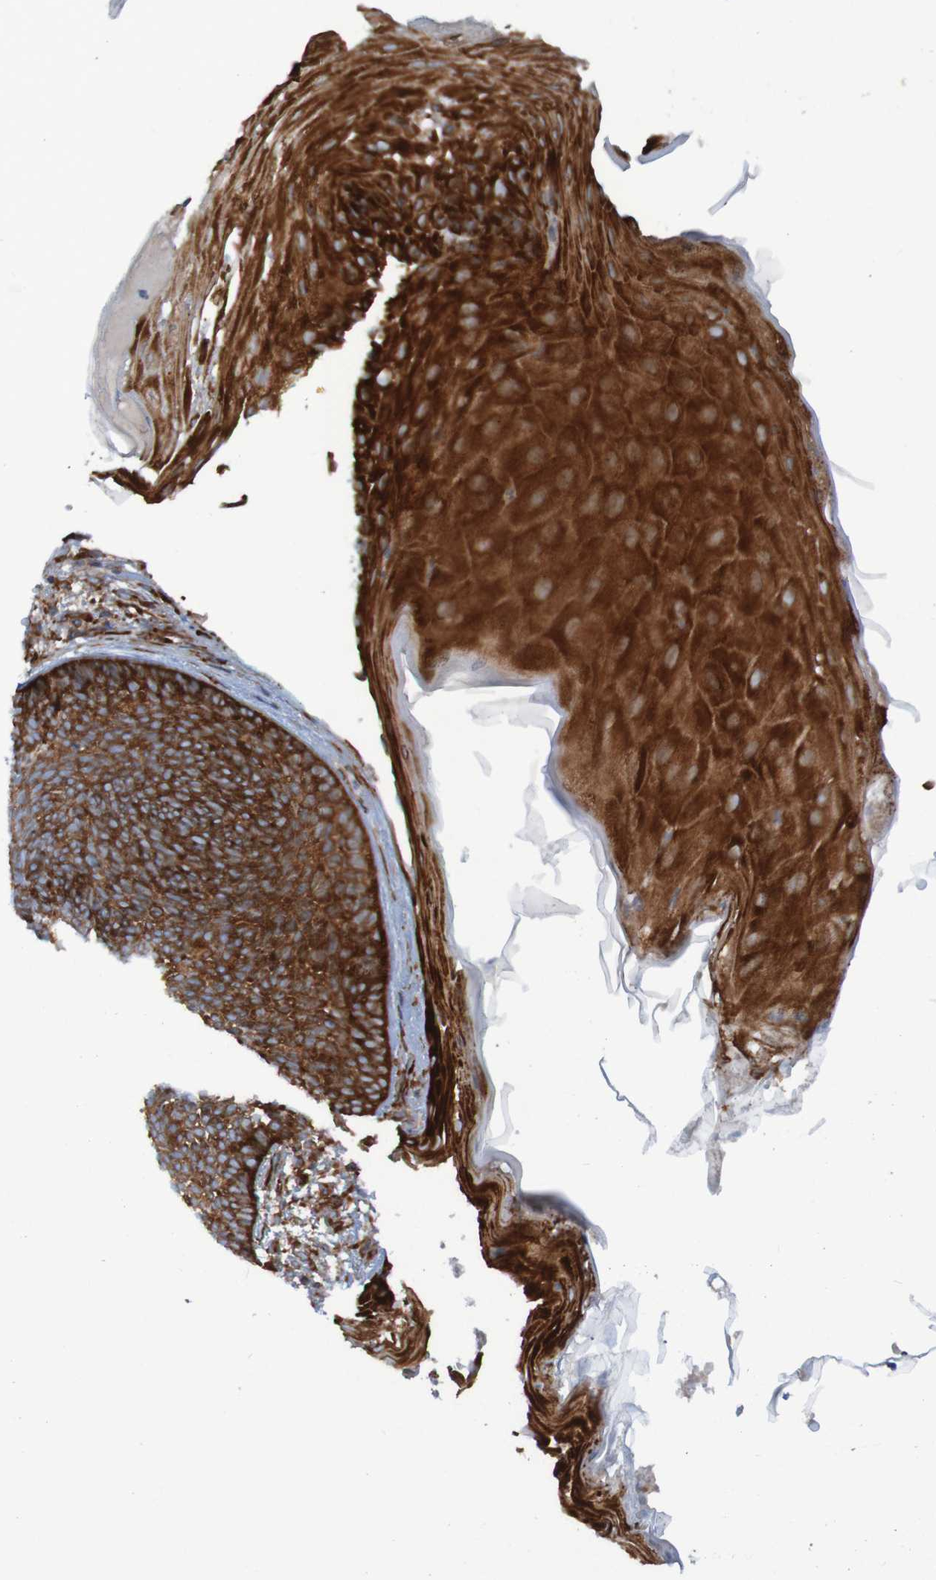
{"staining": {"intensity": "strong", "quantity": ">75%", "location": "cytoplasmic/membranous"}, "tissue": "skin cancer", "cell_type": "Tumor cells", "image_type": "cancer", "snomed": [{"axis": "morphology", "description": "Basal cell carcinoma"}, {"axis": "topography", "description": "Skin"}], "caption": "Tumor cells demonstrate strong cytoplasmic/membranous positivity in approximately >75% of cells in skin cancer (basal cell carcinoma).", "gene": "RPL10", "patient": {"sex": "female", "age": 70}}